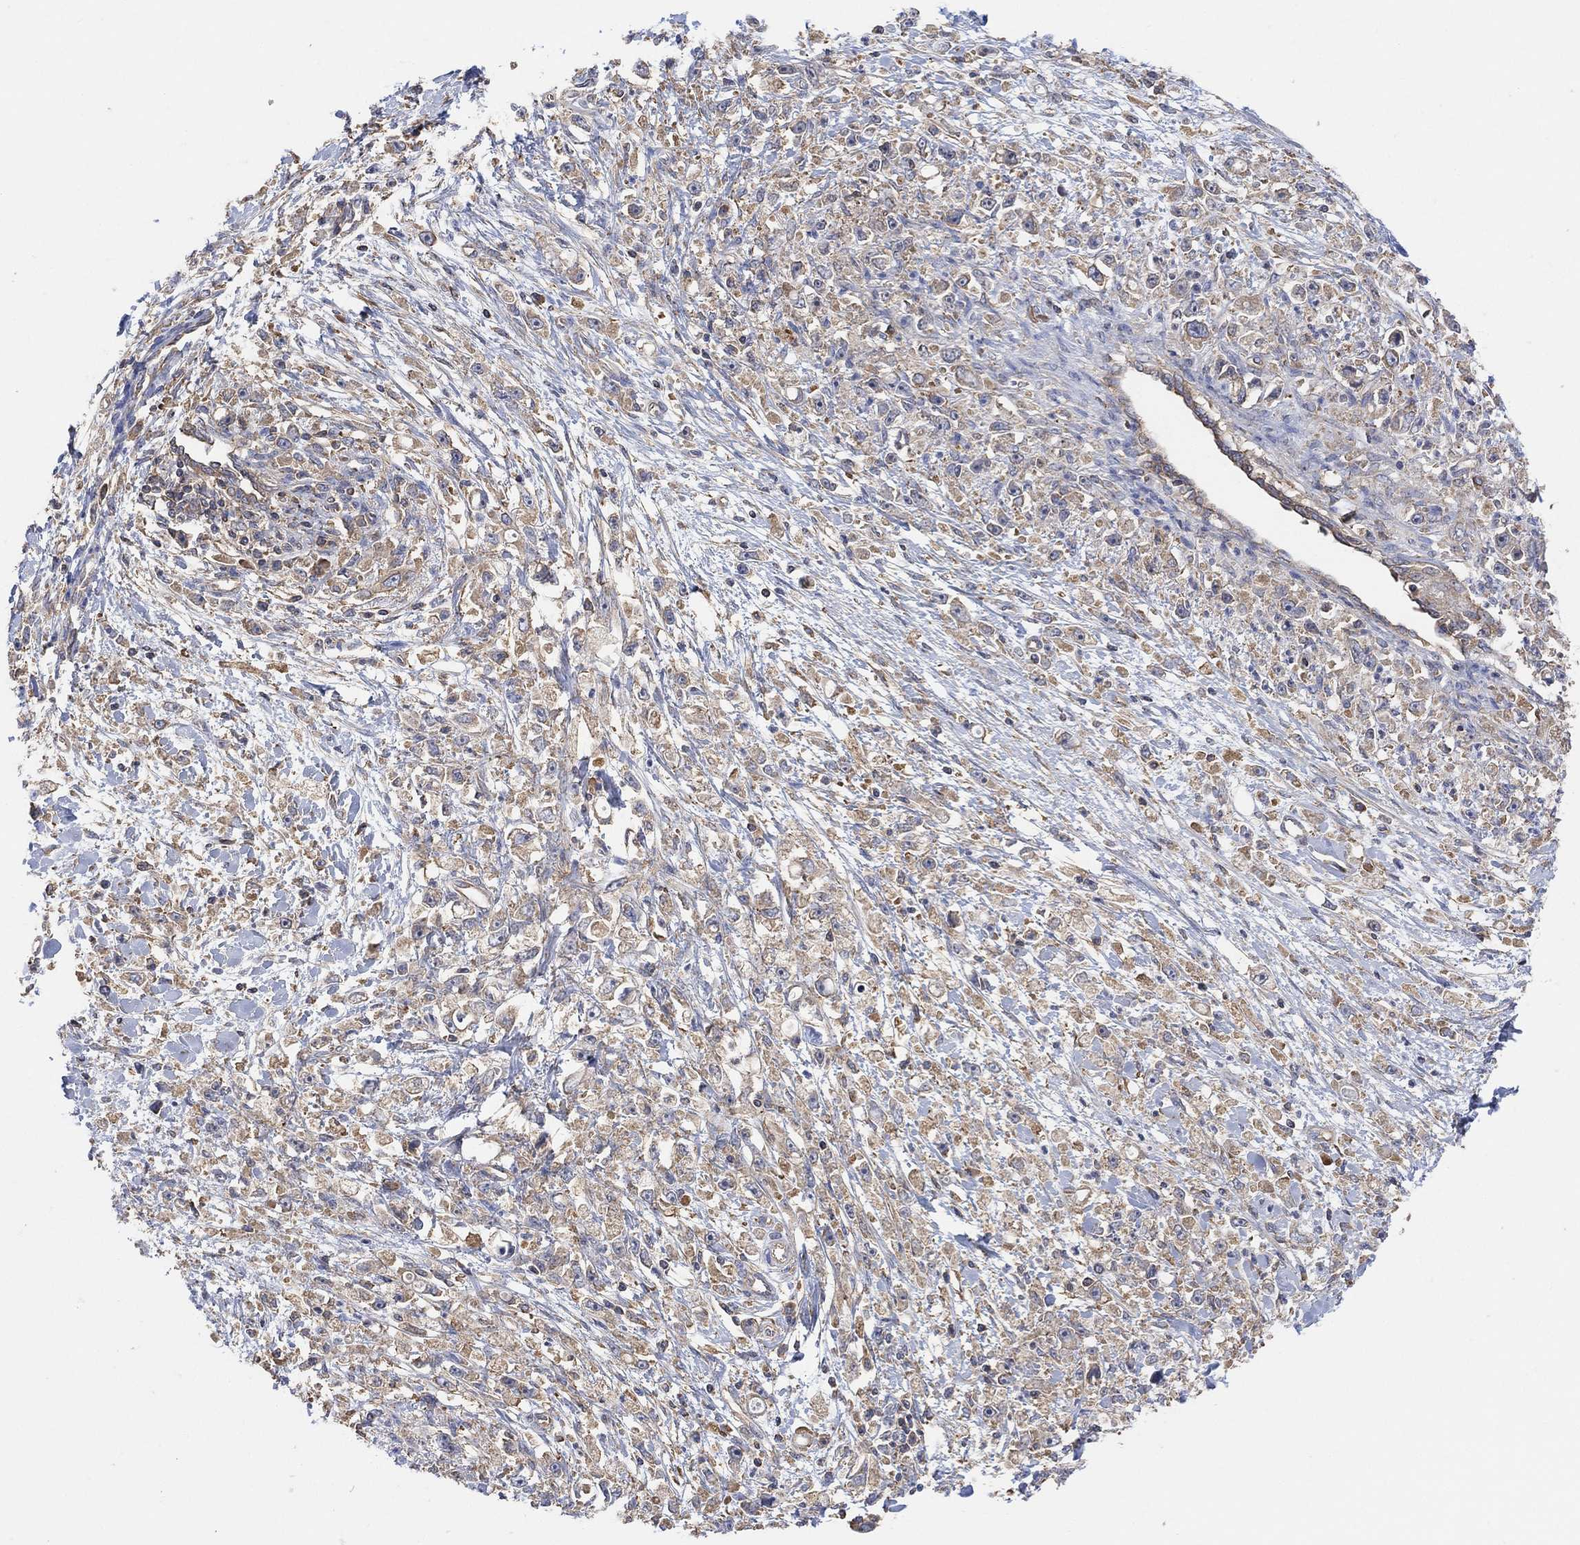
{"staining": {"intensity": "weak", "quantity": ">75%", "location": "cytoplasmic/membranous"}, "tissue": "stomach cancer", "cell_type": "Tumor cells", "image_type": "cancer", "snomed": [{"axis": "morphology", "description": "Adenocarcinoma, NOS"}, {"axis": "topography", "description": "Stomach"}], "caption": "This micrograph exhibits immunohistochemistry staining of stomach cancer (adenocarcinoma), with low weak cytoplasmic/membranous staining in about >75% of tumor cells.", "gene": "BLOC1S3", "patient": {"sex": "female", "age": 59}}